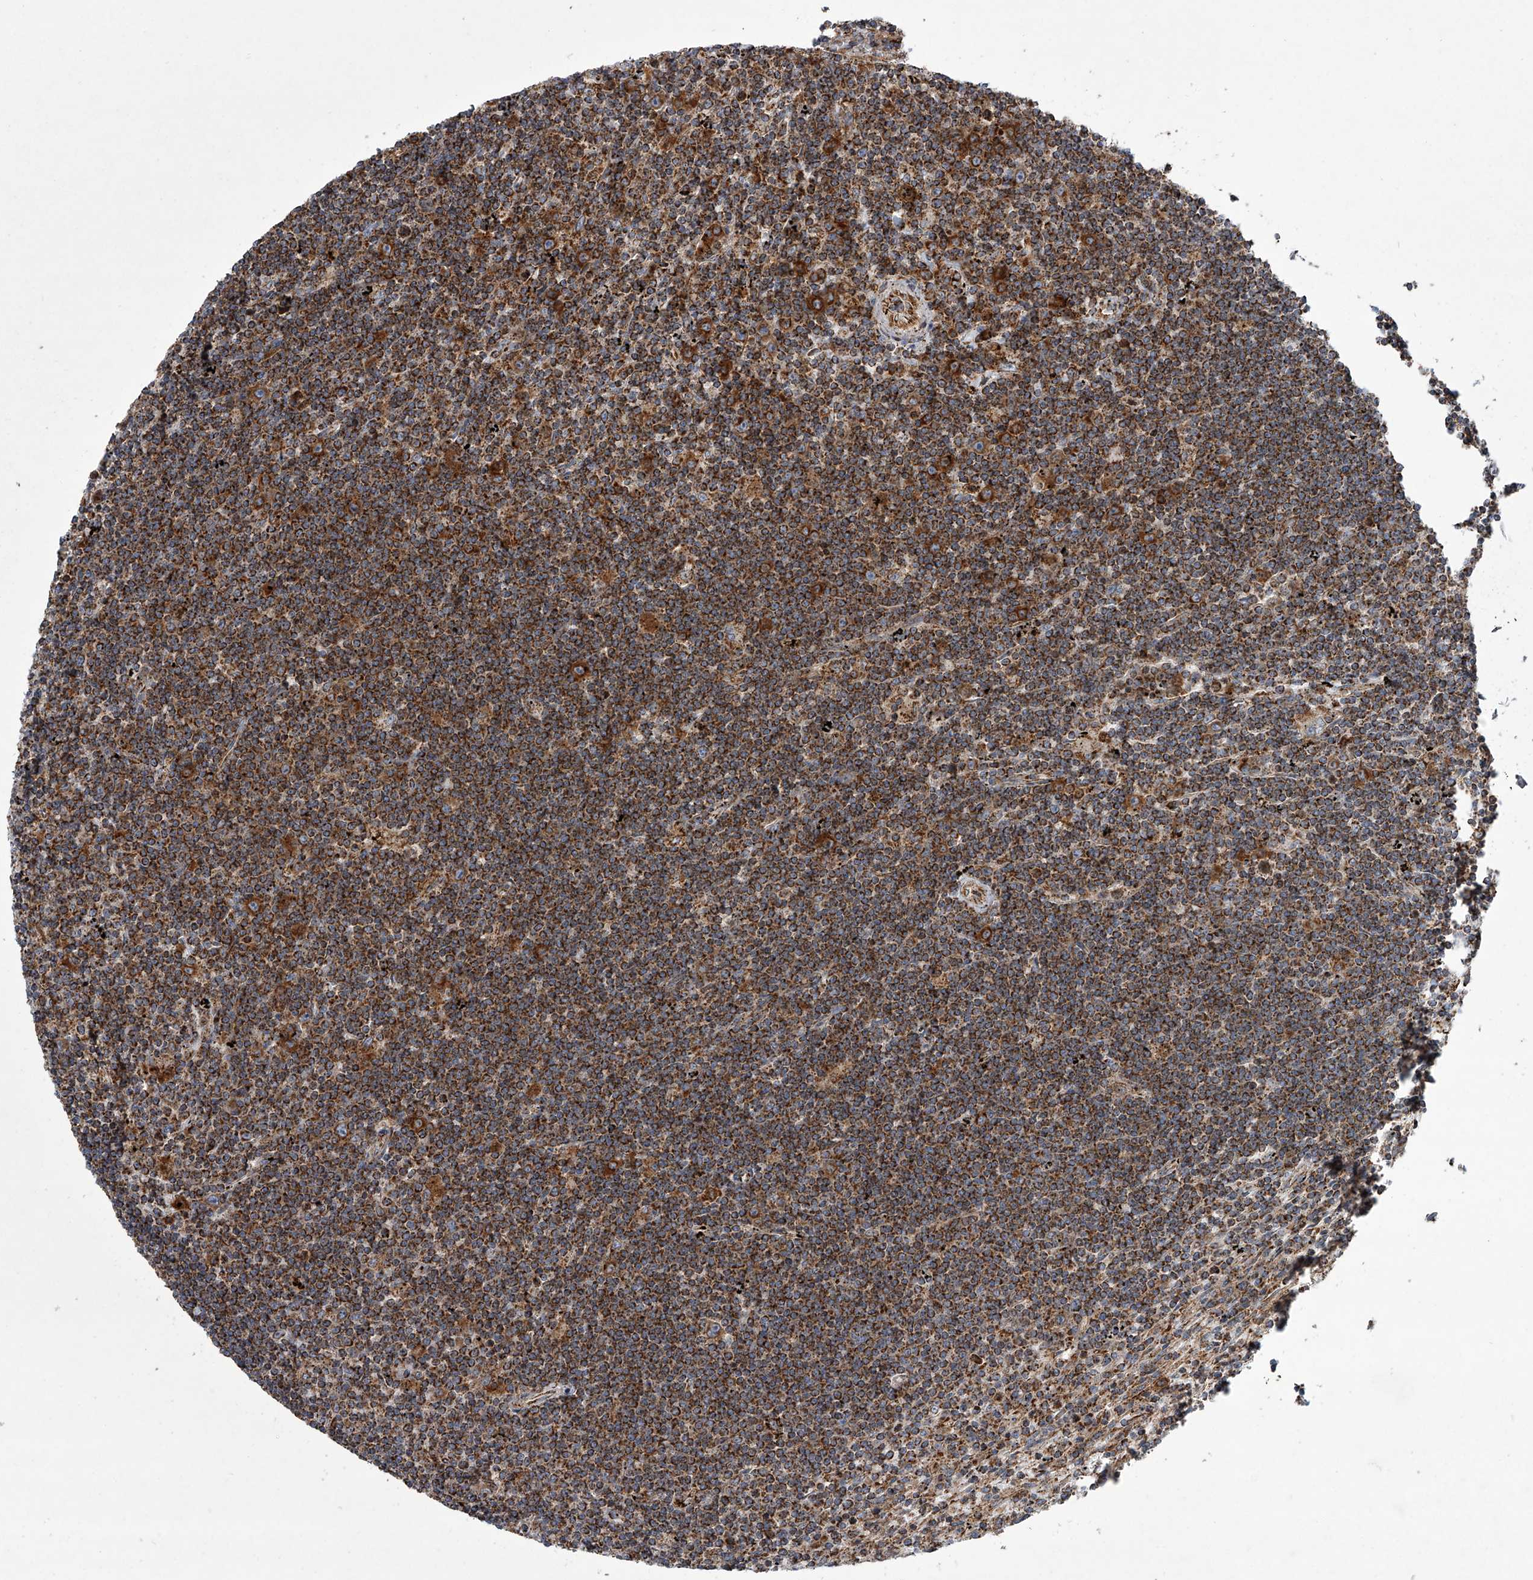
{"staining": {"intensity": "strong", "quantity": ">75%", "location": "cytoplasmic/membranous"}, "tissue": "lymphoma", "cell_type": "Tumor cells", "image_type": "cancer", "snomed": [{"axis": "morphology", "description": "Malignant lymphoma, non-Hodgkin's type, Low grade"}, {"axis": "topography", "description": "Spleen"}], "caption": "Human lymphoma stained for a protein (brown) displays strong cytoplasmic/membranous positive expression in about >75% of tumor cells.", "gene": "ZC3H15", "patient": {"sex": "male", "age": 76}}